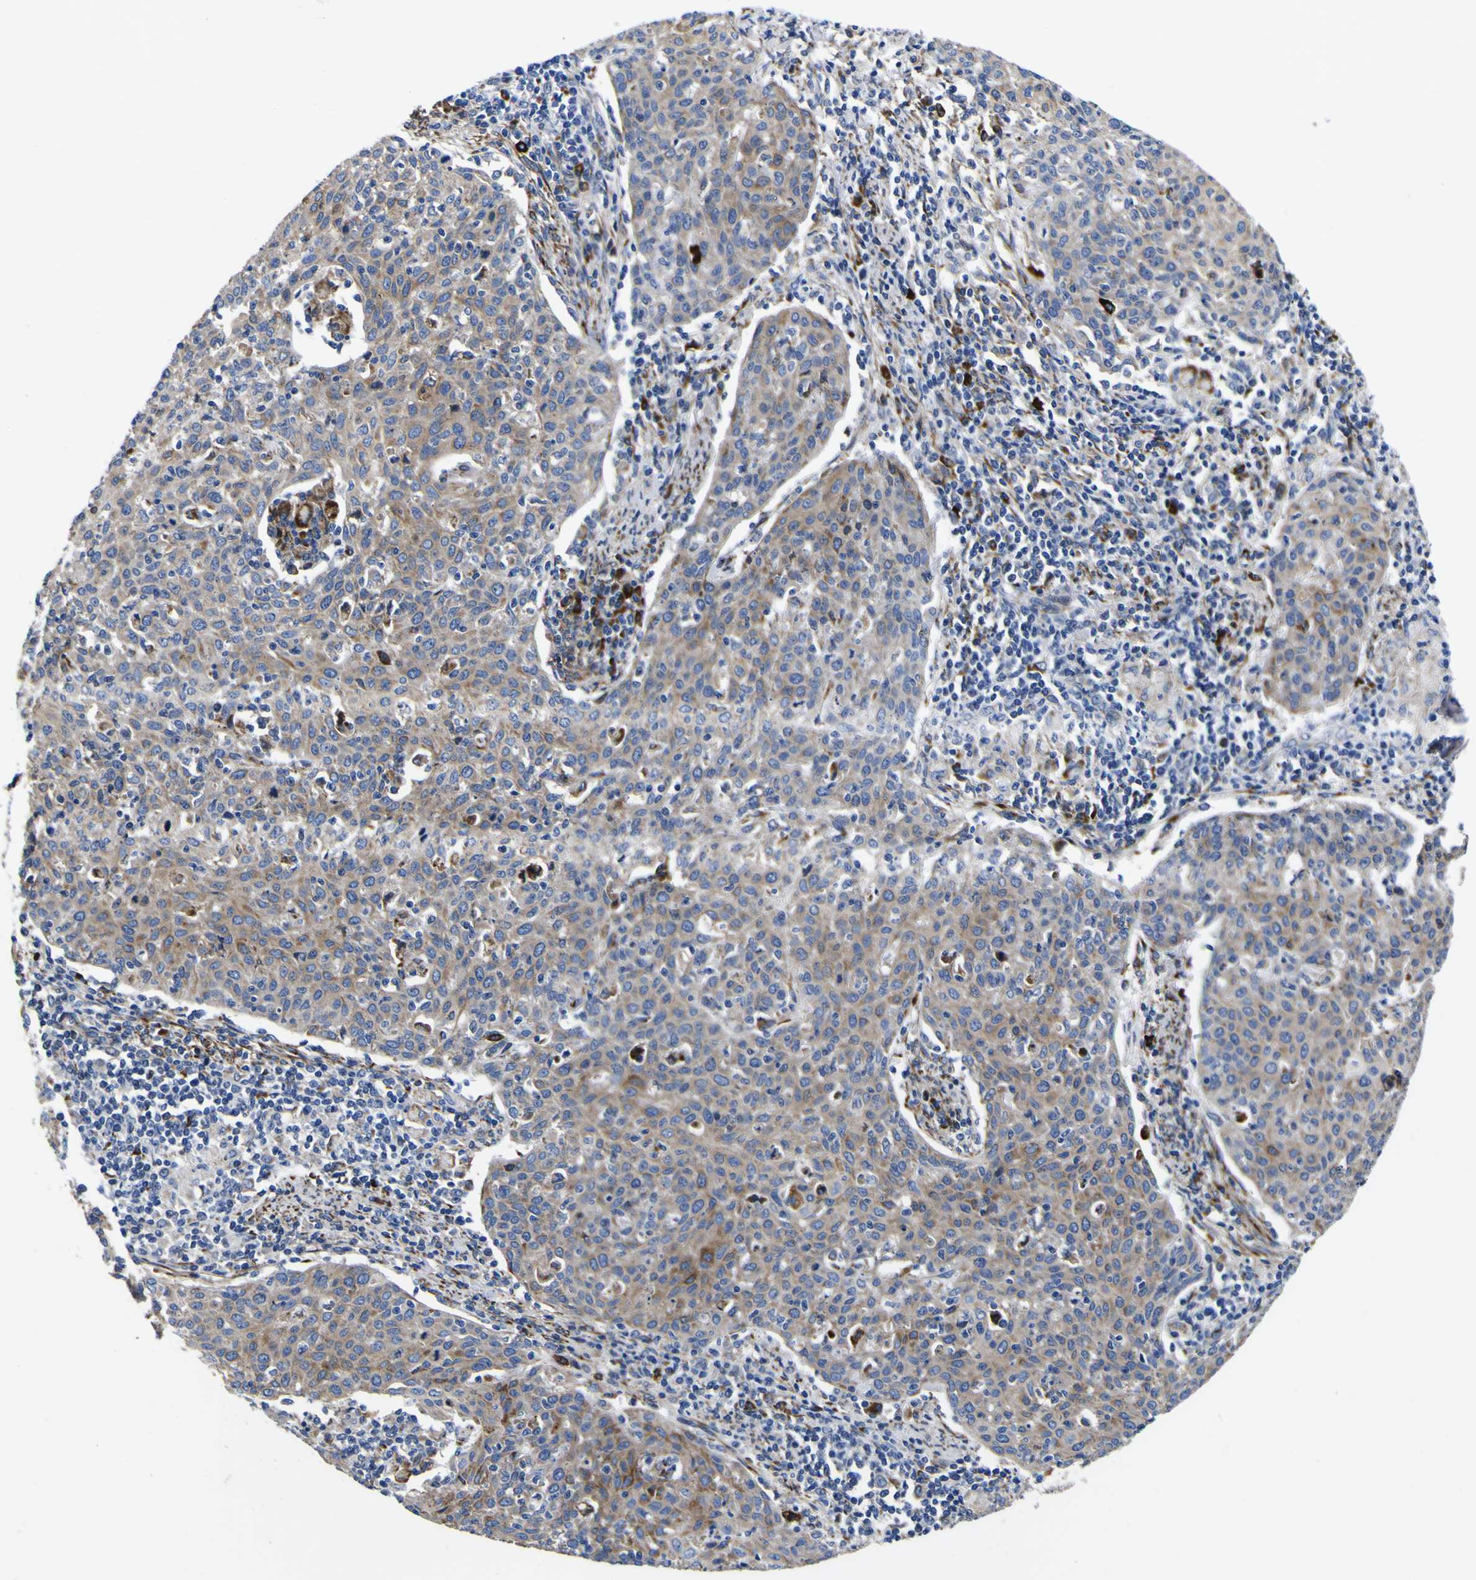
{"staining": {"intensity": "weak", "quantity": ">75%", "location": "cytoplasmic/membranous"}, "tissue": "cervical cancer", "cell_type": "Tumor cells", "image_type": "cancer", "snomed": [{"axis": "morphology", "description": "Squamous cell carcinoma, NOS"}, {"axis": "topography", "description": "Cervix"}], "caption": "Immunohistochemical staining of cervical cancer (squamous cell carcinoma) demonstrates low levels of weak cytoplasmic/membranous expression in about >75% of tumor cells. (Brightfield microscopy of DAB IHC at high magnification).", "gene": "SCD", "patient": {"sex": "female", "age": 38}}